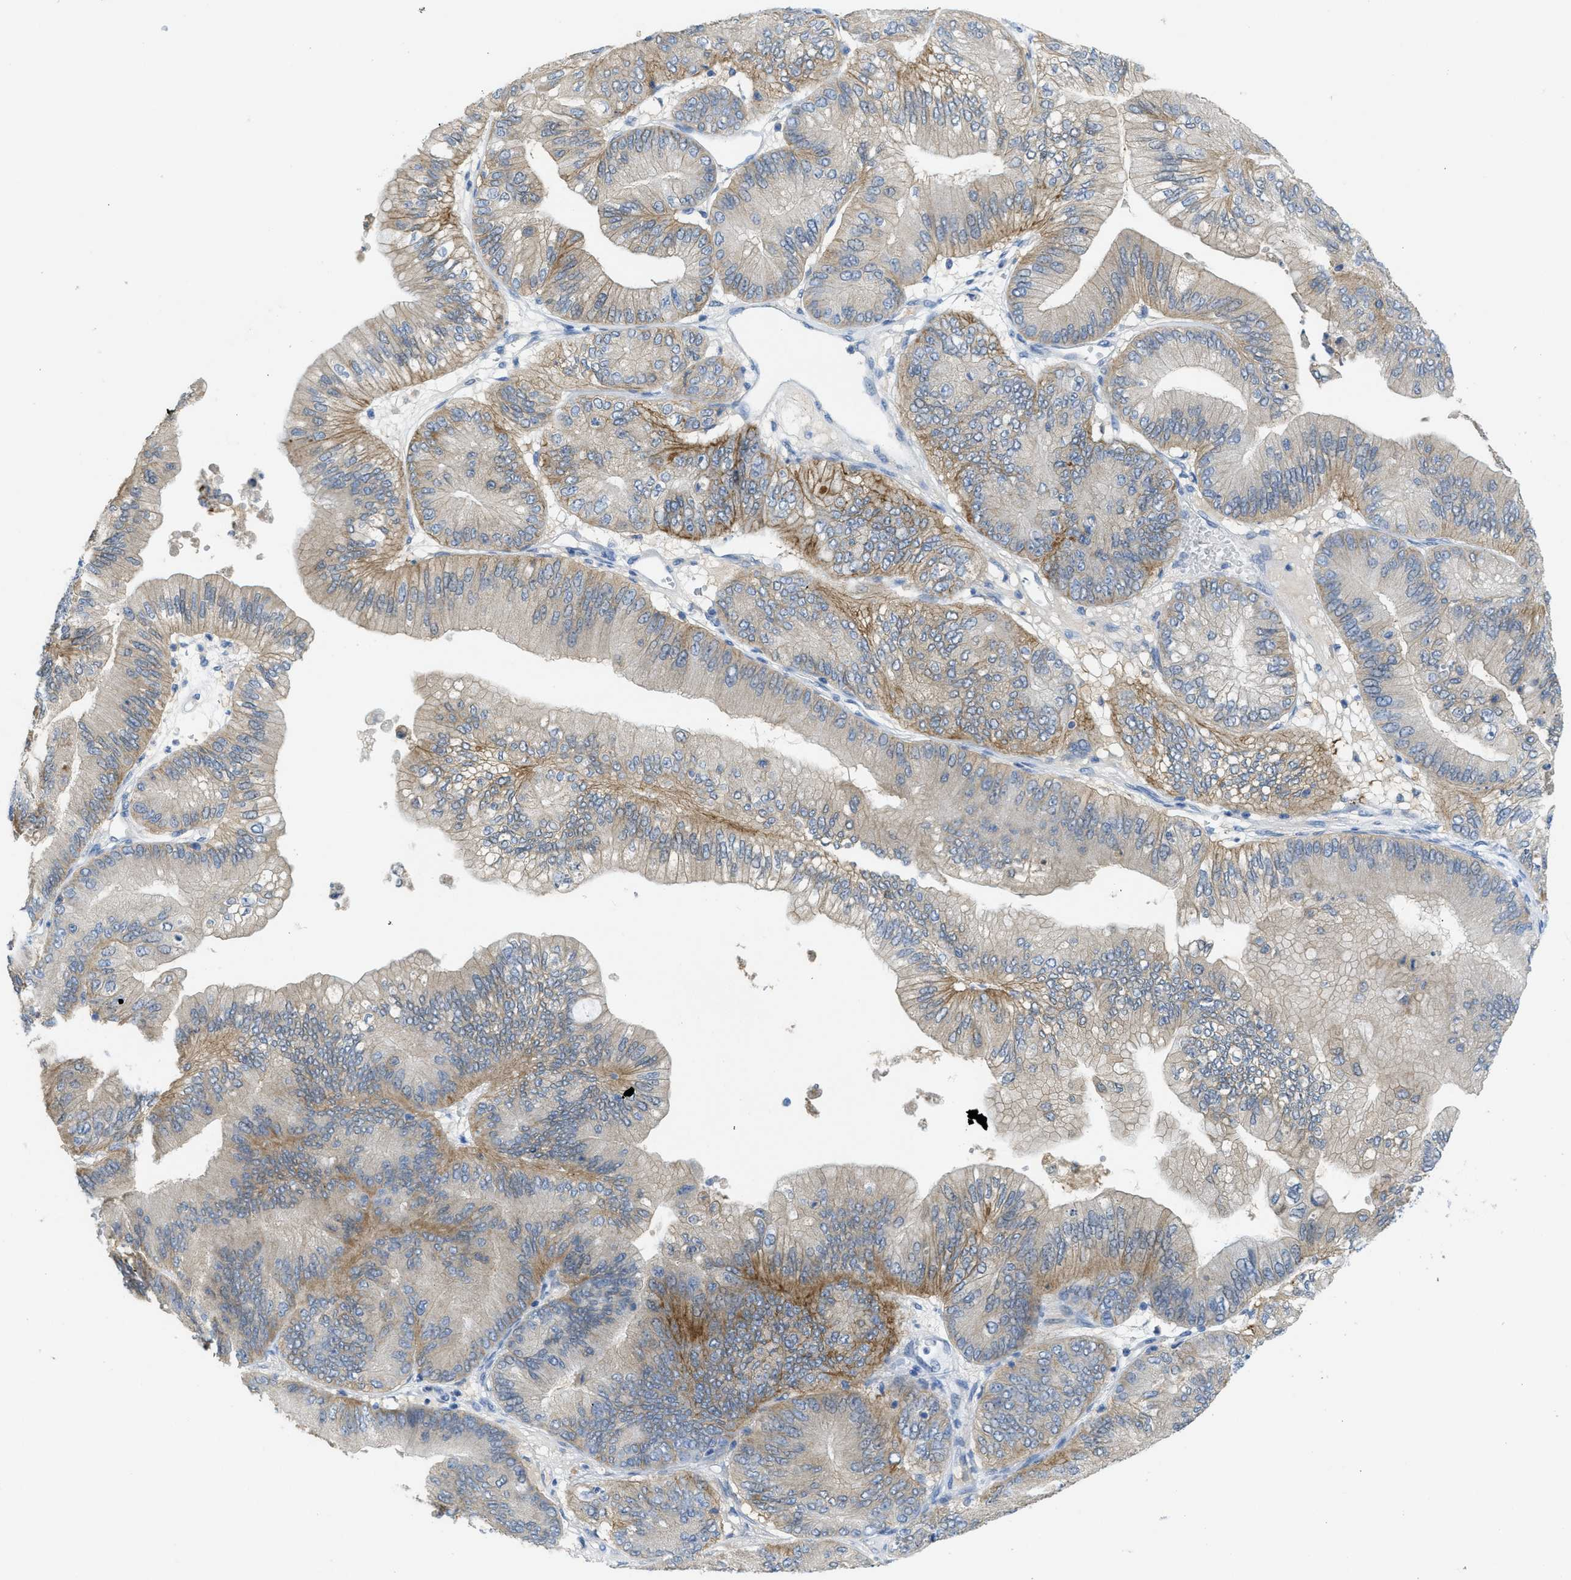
{"staining": {"intensity": "moderate", "quantity": "25%-75%", "location": "cytoplasmic/membranous"}, "tissue": "ovarian cancer", "cell_type": "Tumor cells", "image_type": "cancer", "snomed": [{"axis": "morphology", "description": "Cystadenocarcinoma, mucinous, NOS"}, {"axis": "topography", "description": "Ovary"}], "caption": "Immunohistochemistry (IHC) of human ovarian cancer exhibits medium levels of moderate cytoplasmic/membranous staining in approximately 25%-75% of tumor cells.", "gene": "CNNM4", "patient": {"sex": "female", "age": 61}}